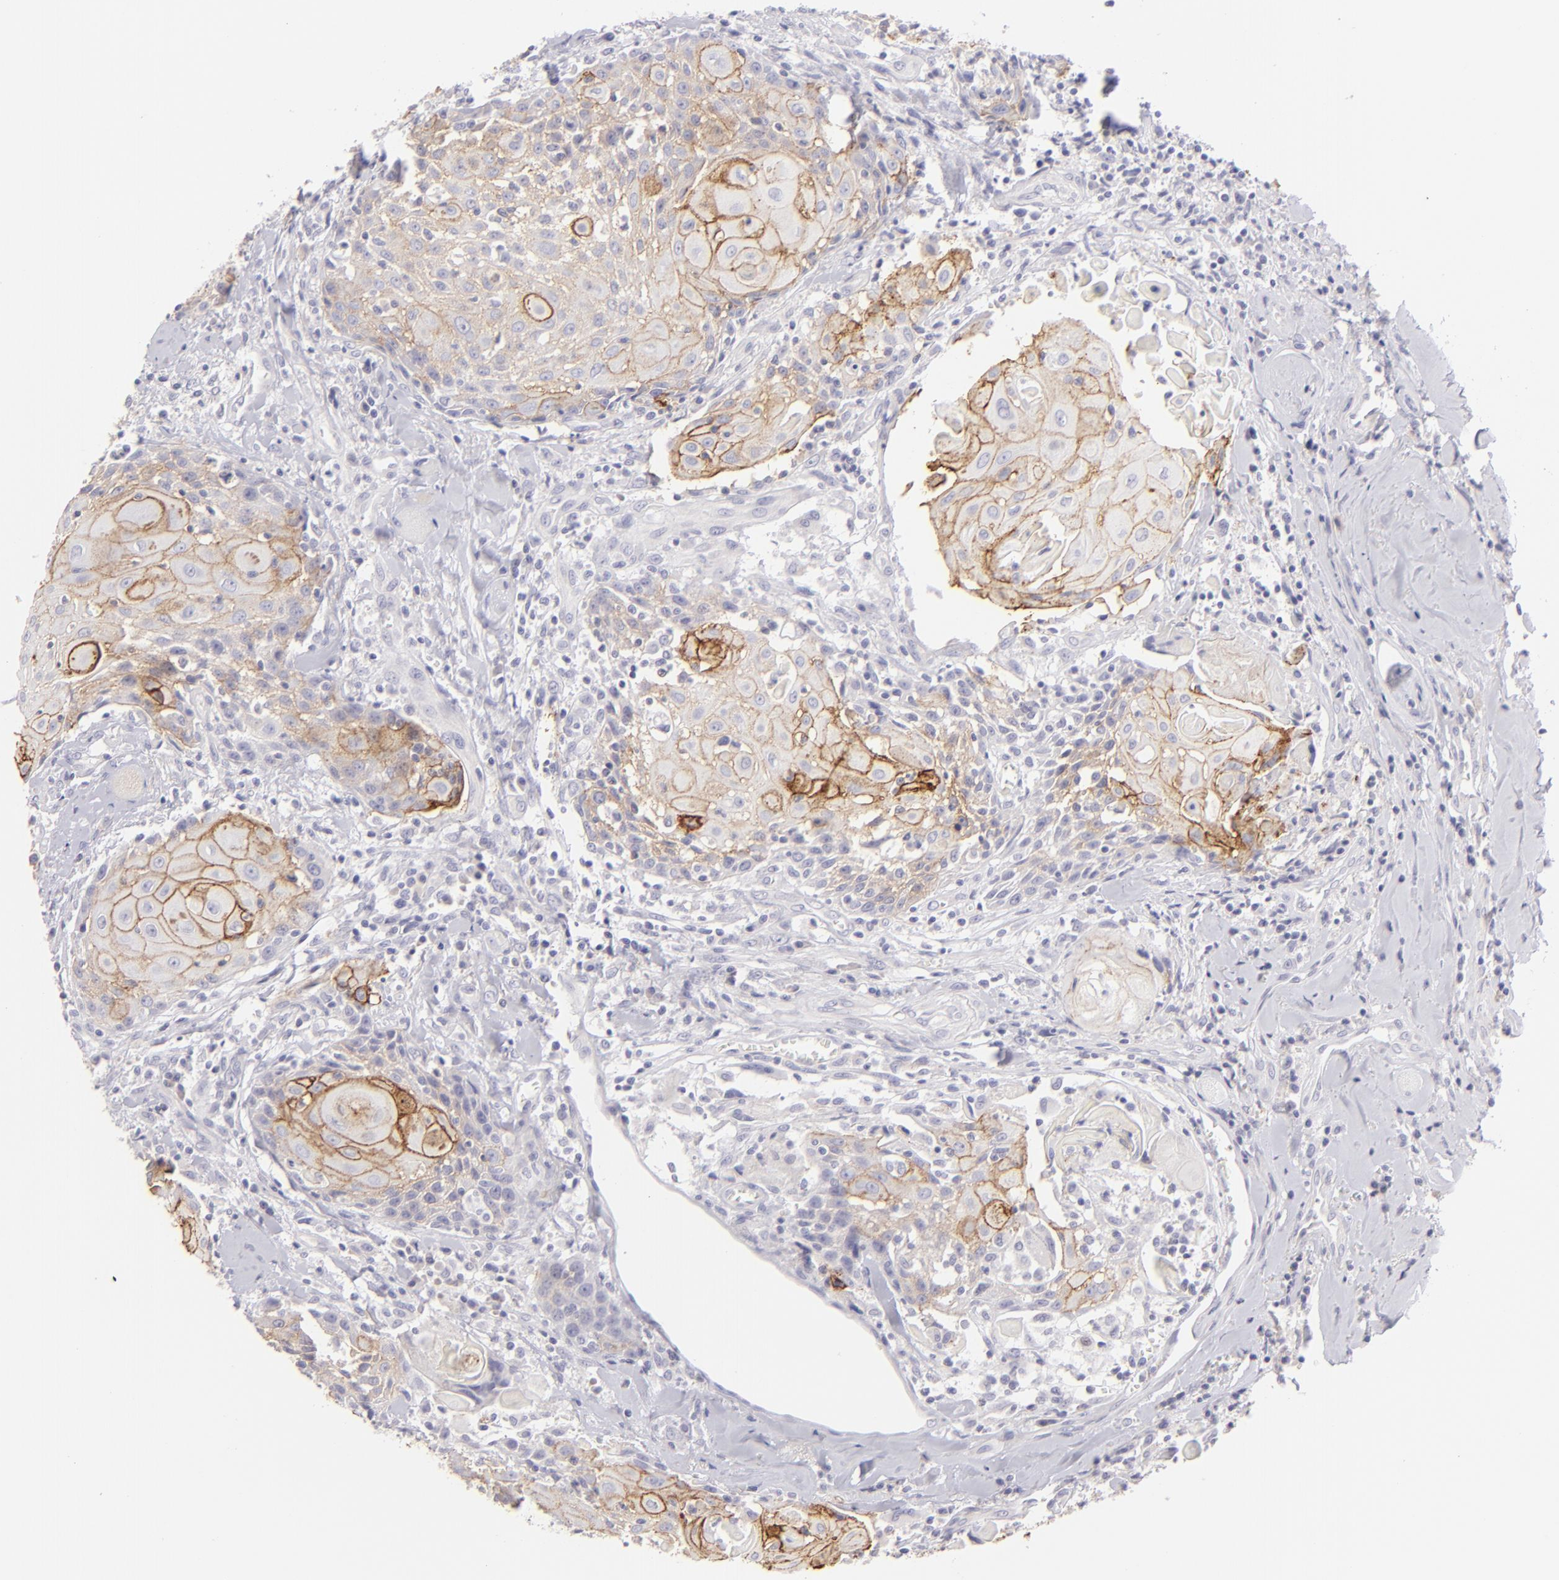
{"staining": {"intensity": "moderate", "quantity": "25%-75%", "location": "cytoplasmic/membranous"}, "tissue": "head and neck cancer", "cell_type": "Tumor cells", "image_type": "cancer", "snomed": [{"axis": "morphology", "description": "Squamous cell carcinoma, NOS"}, {"axis": "topography", "description": "Oral tissue"}, {"axis": "topography", "description": "Head-Neck"}], "caption": "IHC image of neoplastic tissue: squamous cell carcinoma (head and neck) stained using immunohistochemistry demonstrates medium levels of moderate protein expression localized specifically in the cytoplasmic/membranous of tumor cells, appearing as a cytoplasmic/membranous brown color.", "gene": "CLDN4", "patient": {"sex": "female", "age": 82}}